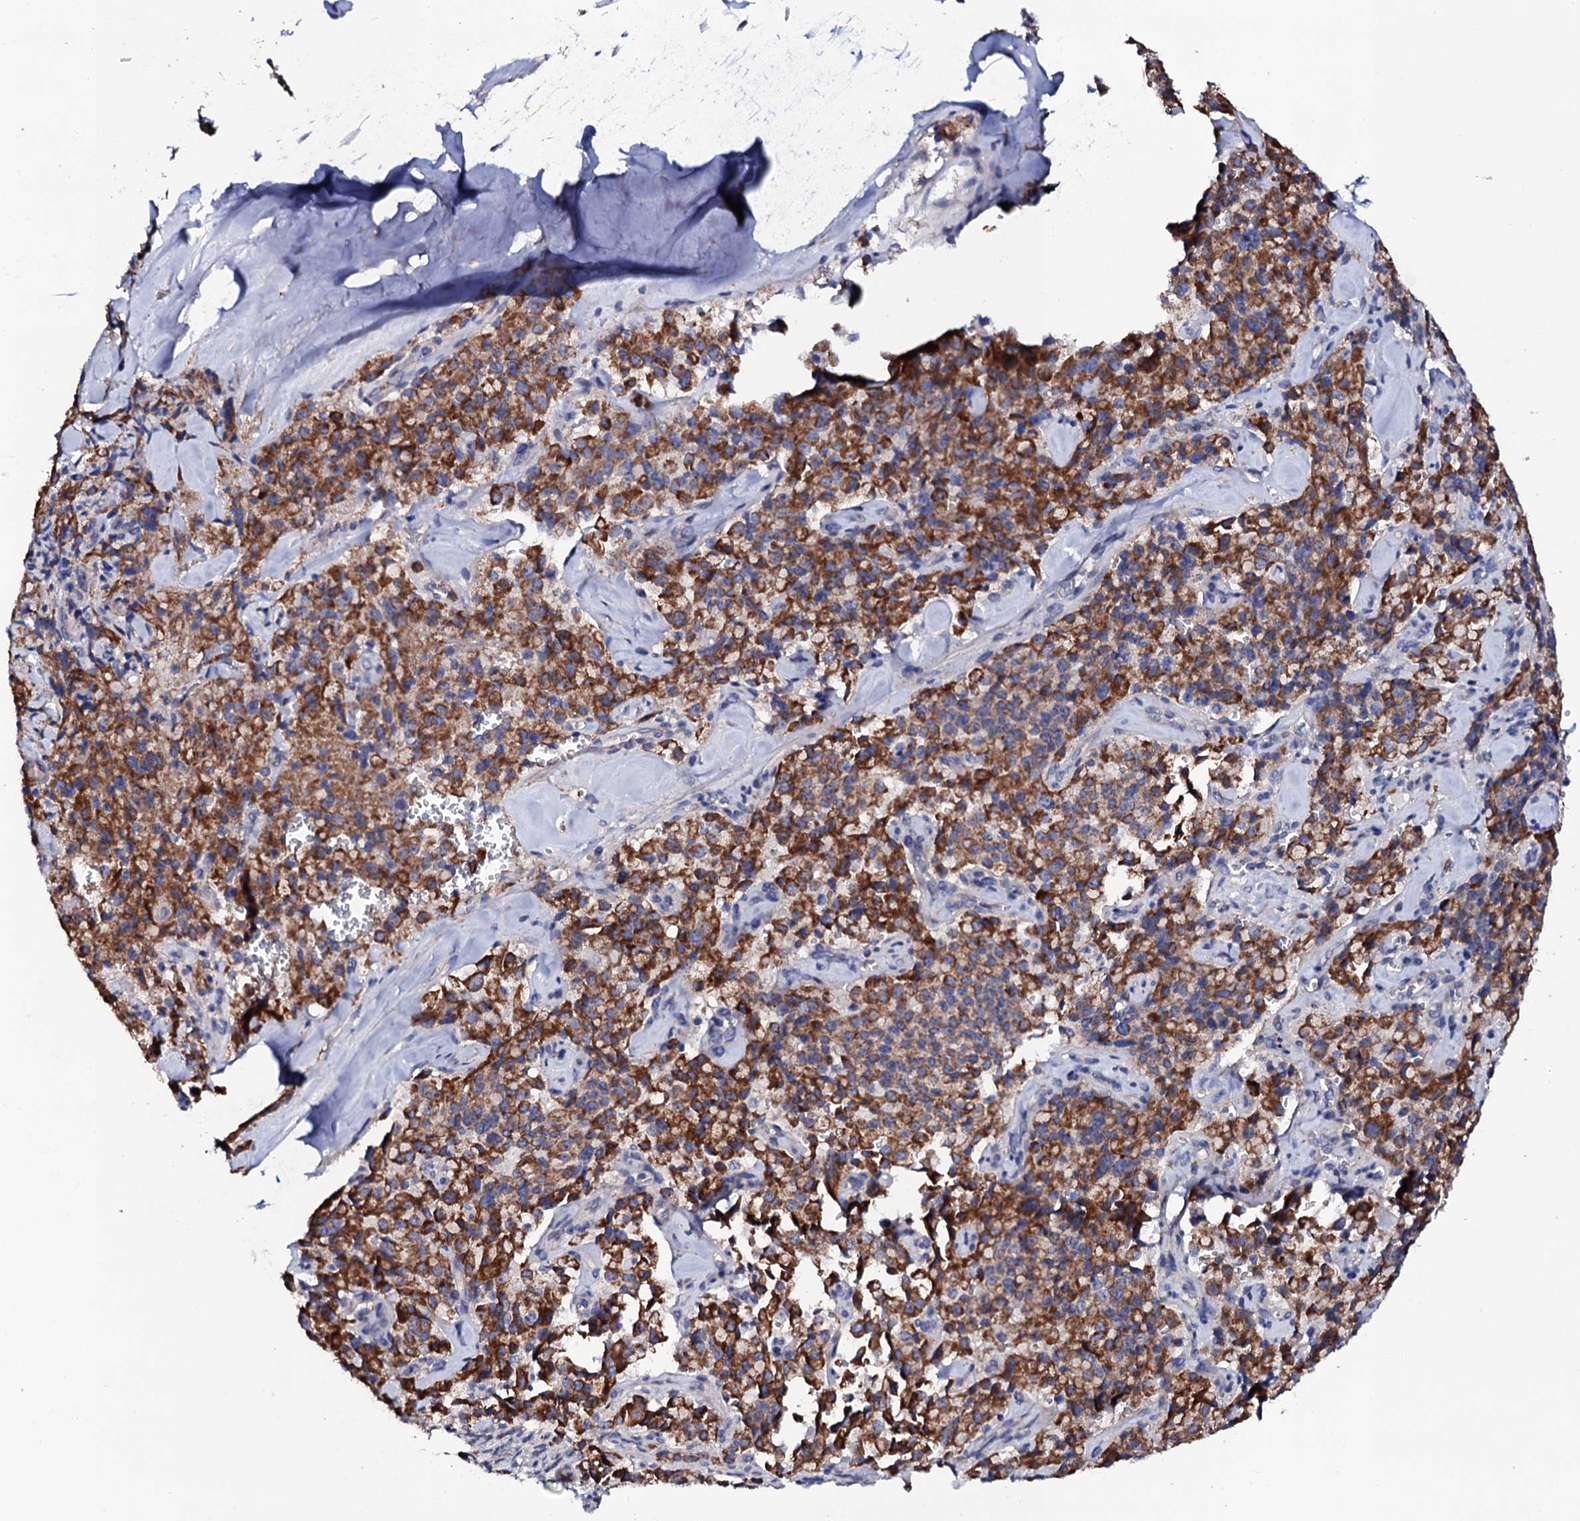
{"staining": {"intensity": "moderate", "quantity": ">75%", "location": "cytoplasmic/membranous"}, "tissue": "pancreatic cancer", "cell_type": "Tumor cells", "image_type": "cancer", "snomed": [{"axis": "morphology", "description": "Adenocarcinoma, NOS"}, {"axis": "topography", "description": "Pancreas"}], "caption": "Moderate cytoplasmic/membranous positivity for a protein is identified in about >75% of tumor cells of pancreatic cancer using immunohistochemistry.", "gene": "TCAF2", "patient": {"sex": "male", "age": 65}}